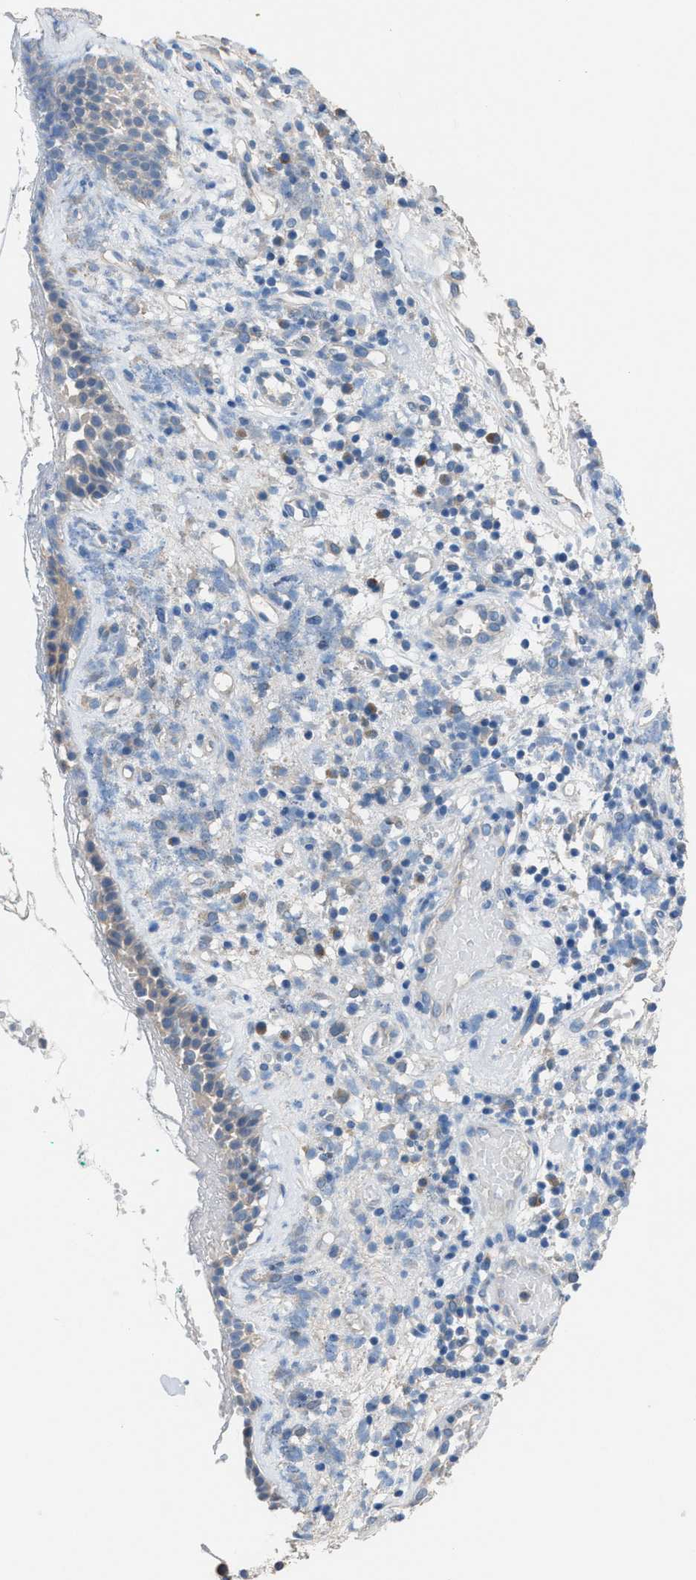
{"staining": {"intensity": "weak", "quantity": "<25%", "location": "cytoplasmic/membranous"}, "tissue": "nasopharynx", "cell_type": "Respiratory epithelial cells", "image_type": "normal", "snomed": [{"axis": "morphology", "description": "Normal tissue, NOS"}, {"axis": "morphology", "description": "Basal cell carcinoma"}, {"axis": "topography", "description": "Cartilage tissue"}, {"axis": "topography", "description": "Nasopharynx"}, {"axis": "topography", "description": "Oral tissue"}], "caption": "IHC of unremarkable human nasopharynx displays no staining in respiratory epithelial cells. The staining is performed using DAB (3,3'-diaminobenzidine) brown chromogen with nuclei counter-stained in using hematoxylin.", "gene": "NQO2", "patient": {"sex": "female", "age": 77}}